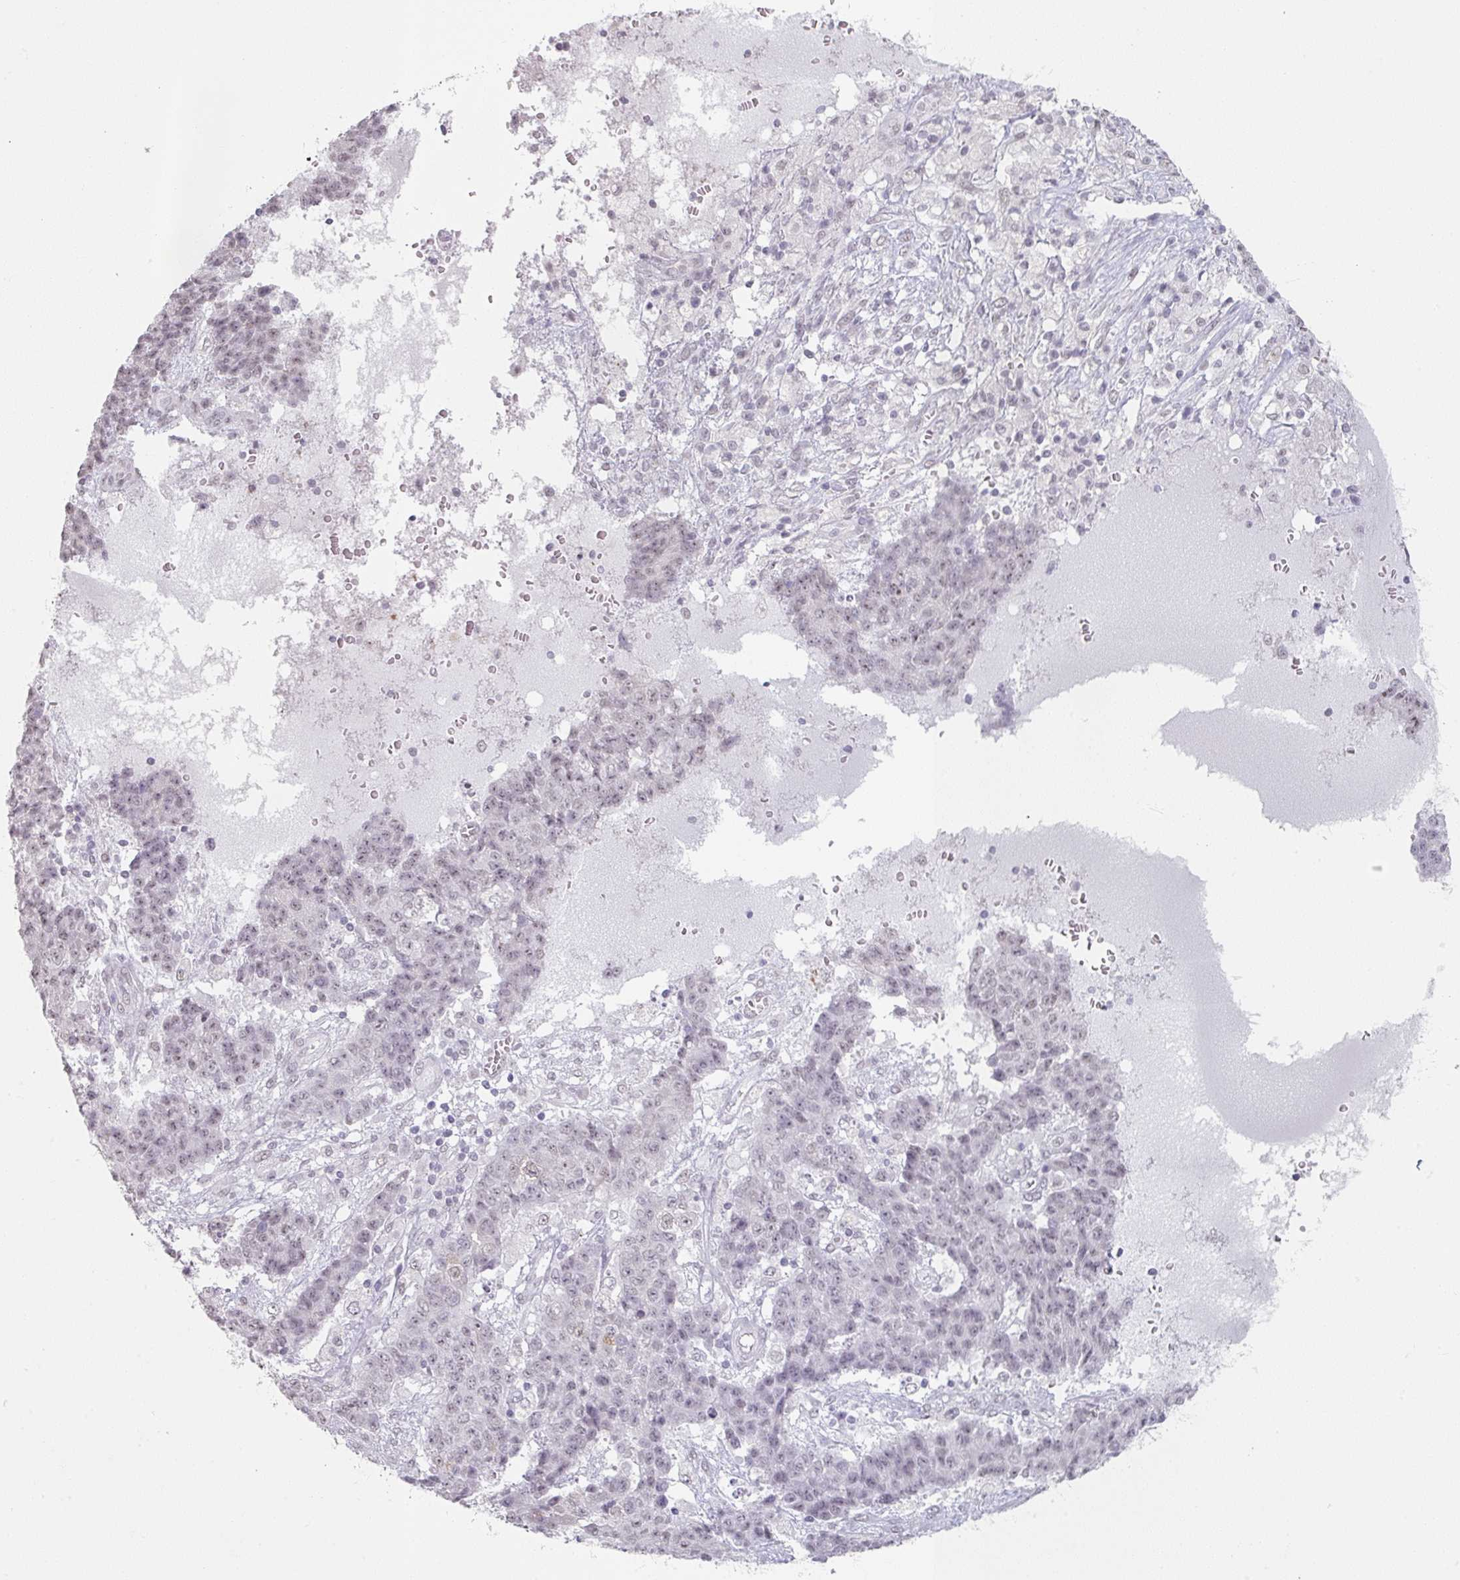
{"staining": {"intensity": "weak", "quantity": "<25%", "location": "nuclear"}, "tissue": "ovarian cancer", "cell_type": "Tumor cells", "image_type": "cancer", "snomed": [{"axis": "morphology", "description": "Carcinoma, endometroid"}, {"axis": "topography", "description": "Ovary"}], "caption": "Immunohistochemistry histopathology image of human endometroid carcinoma (ovarian) stained for a protein (brown), which reveals no staining in tumor cells. (Brightfield microscopy of DAB immunohistochemistry (IHC) at high magnification).", "gene": "SPRR1A", "patient": {"sex": "female", "age": 42}}